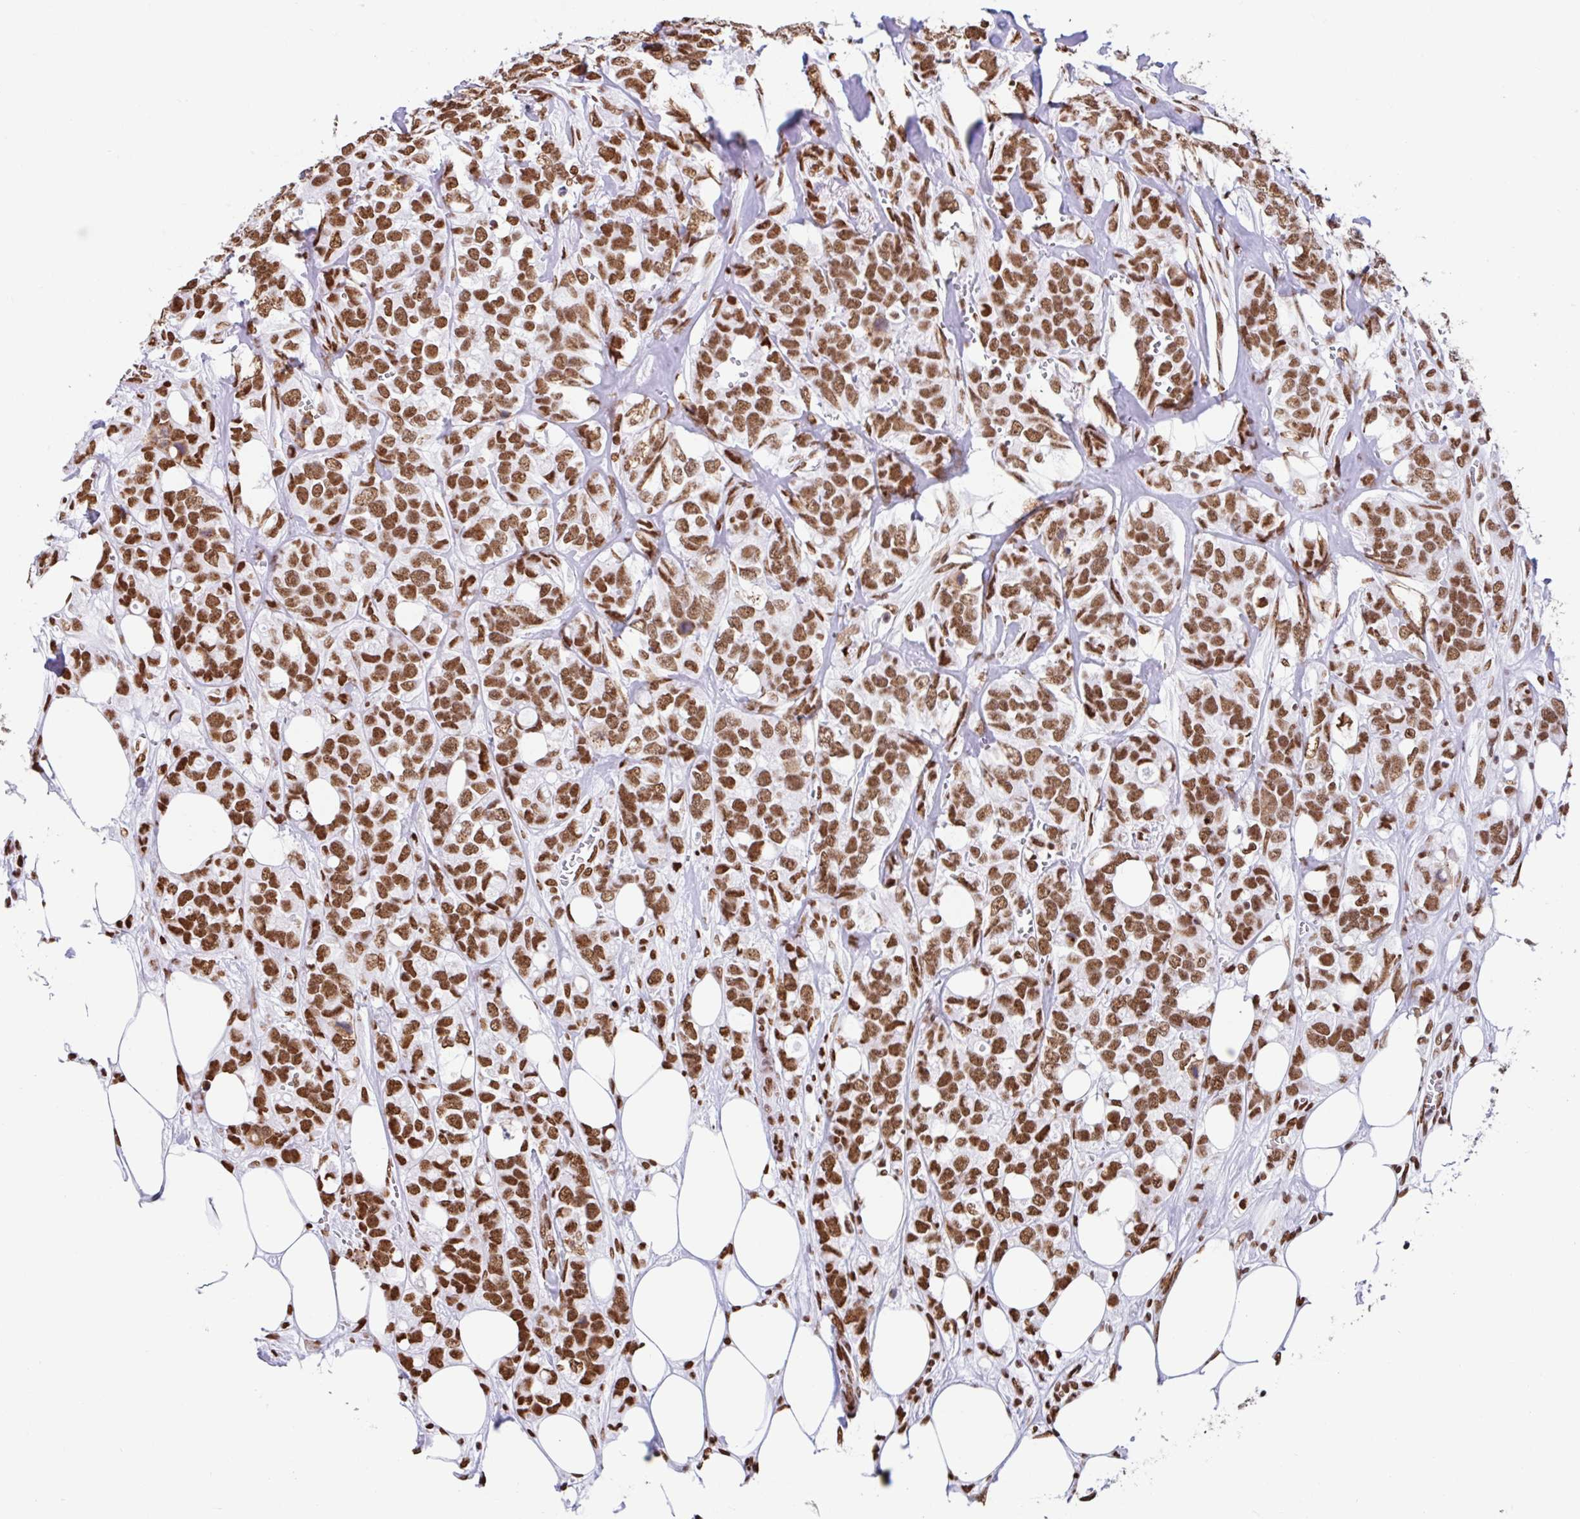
{"staining": {"intensity": "moderate", "quantity": ">75%", "location": "nuclear"}, "tissue": "breast cancer", "cell_type": "Tumor cells", "image_type": "cancer", "snomed": [{"axis": "morphology", "description": "Lobular carcinoma"}, {"axis": "topography", "description": "Breast"}], "caption": "A micrograph of breast lobular carcinoma stained for a protein shows moderate nuclear brown staining in tumor cells.", "gene": "KHDRBS1", "patient": {"sex": "female", "age": 91}}